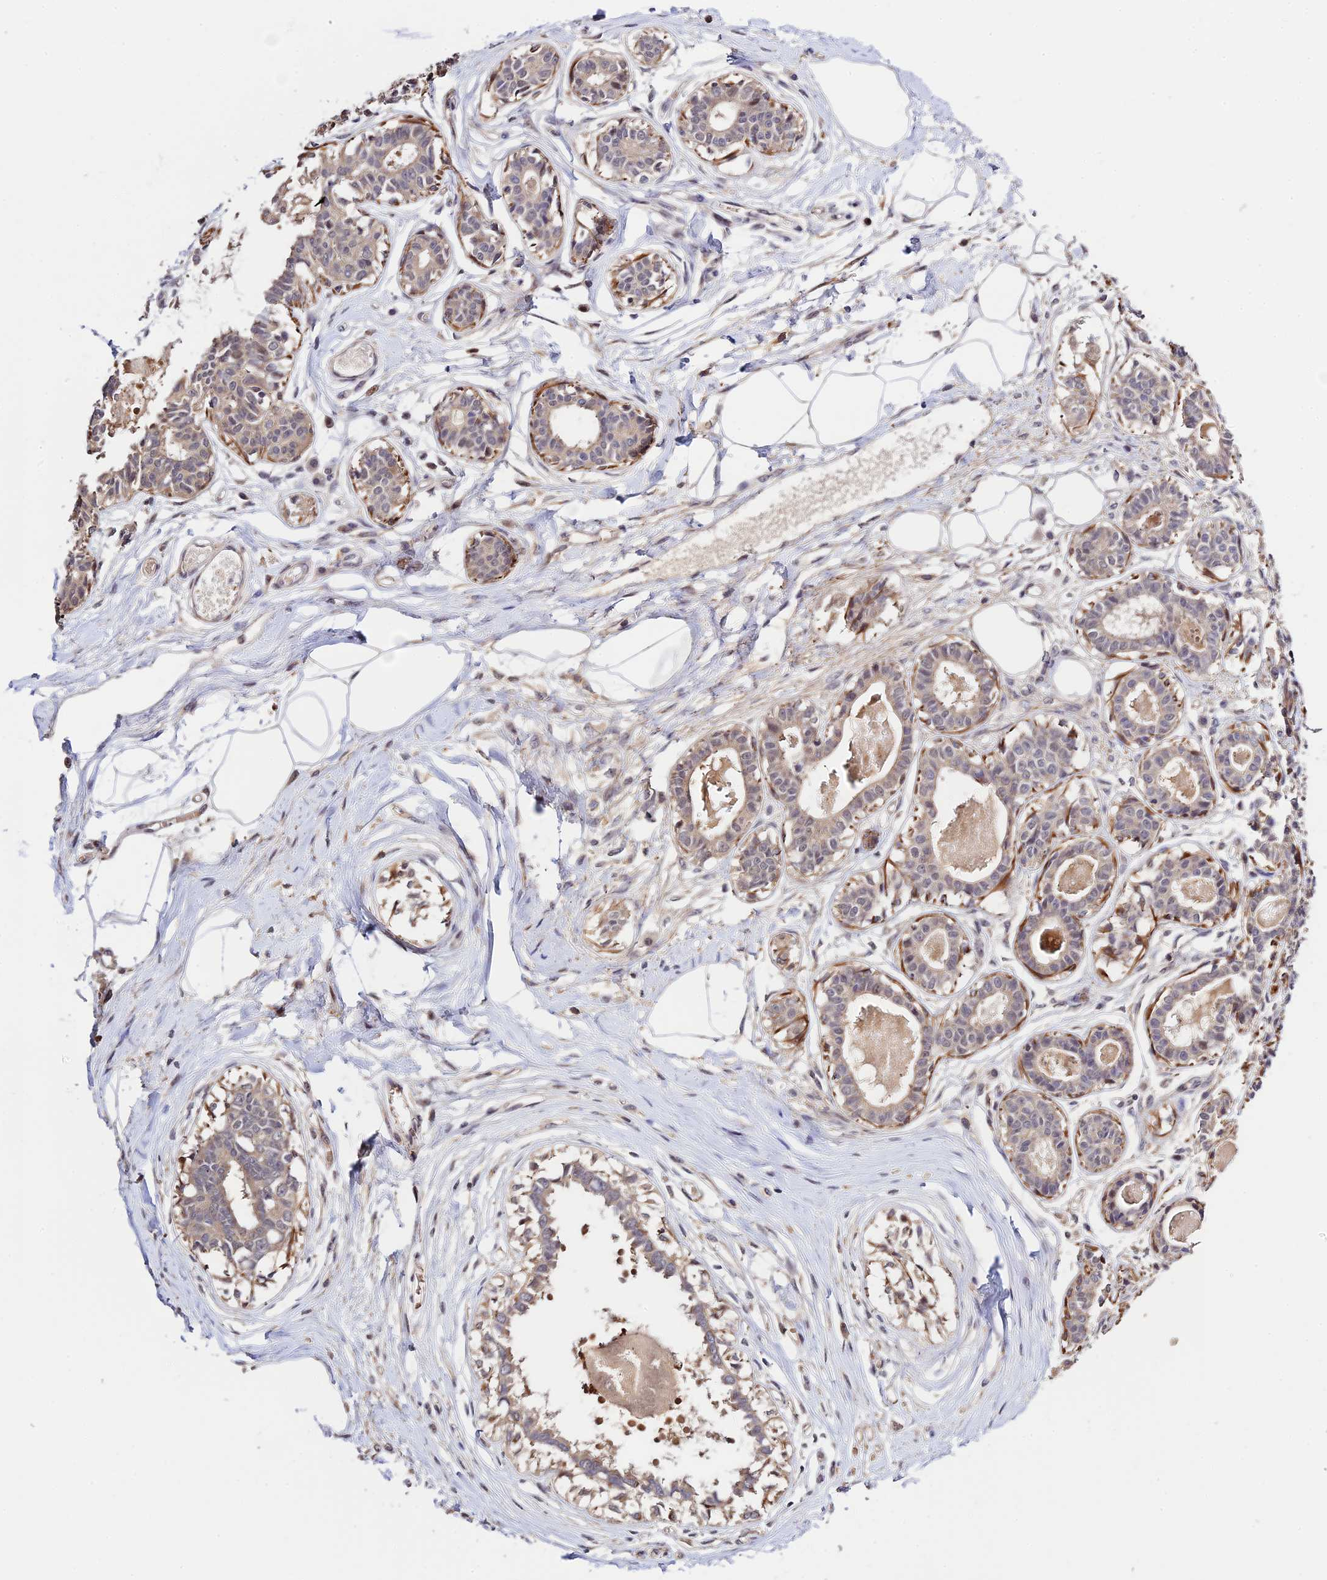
{"staining": {"intensity": "negative", "quantity": "none", "location": "none"}, "tissue": "breast", "cell_type": "Adipocytes", "image_type": "normal", "snomed": [{"axis": "morphology", "description": "Normal tissue, NOS"}, {"axis": "topography", "description": "Breast"}], "caption": "A histopathology image of breast stained for a protein exhibits no brown staining in adipocytes.", "gene": "CWH43", "patient": {"sex": "female", "age": 45}}